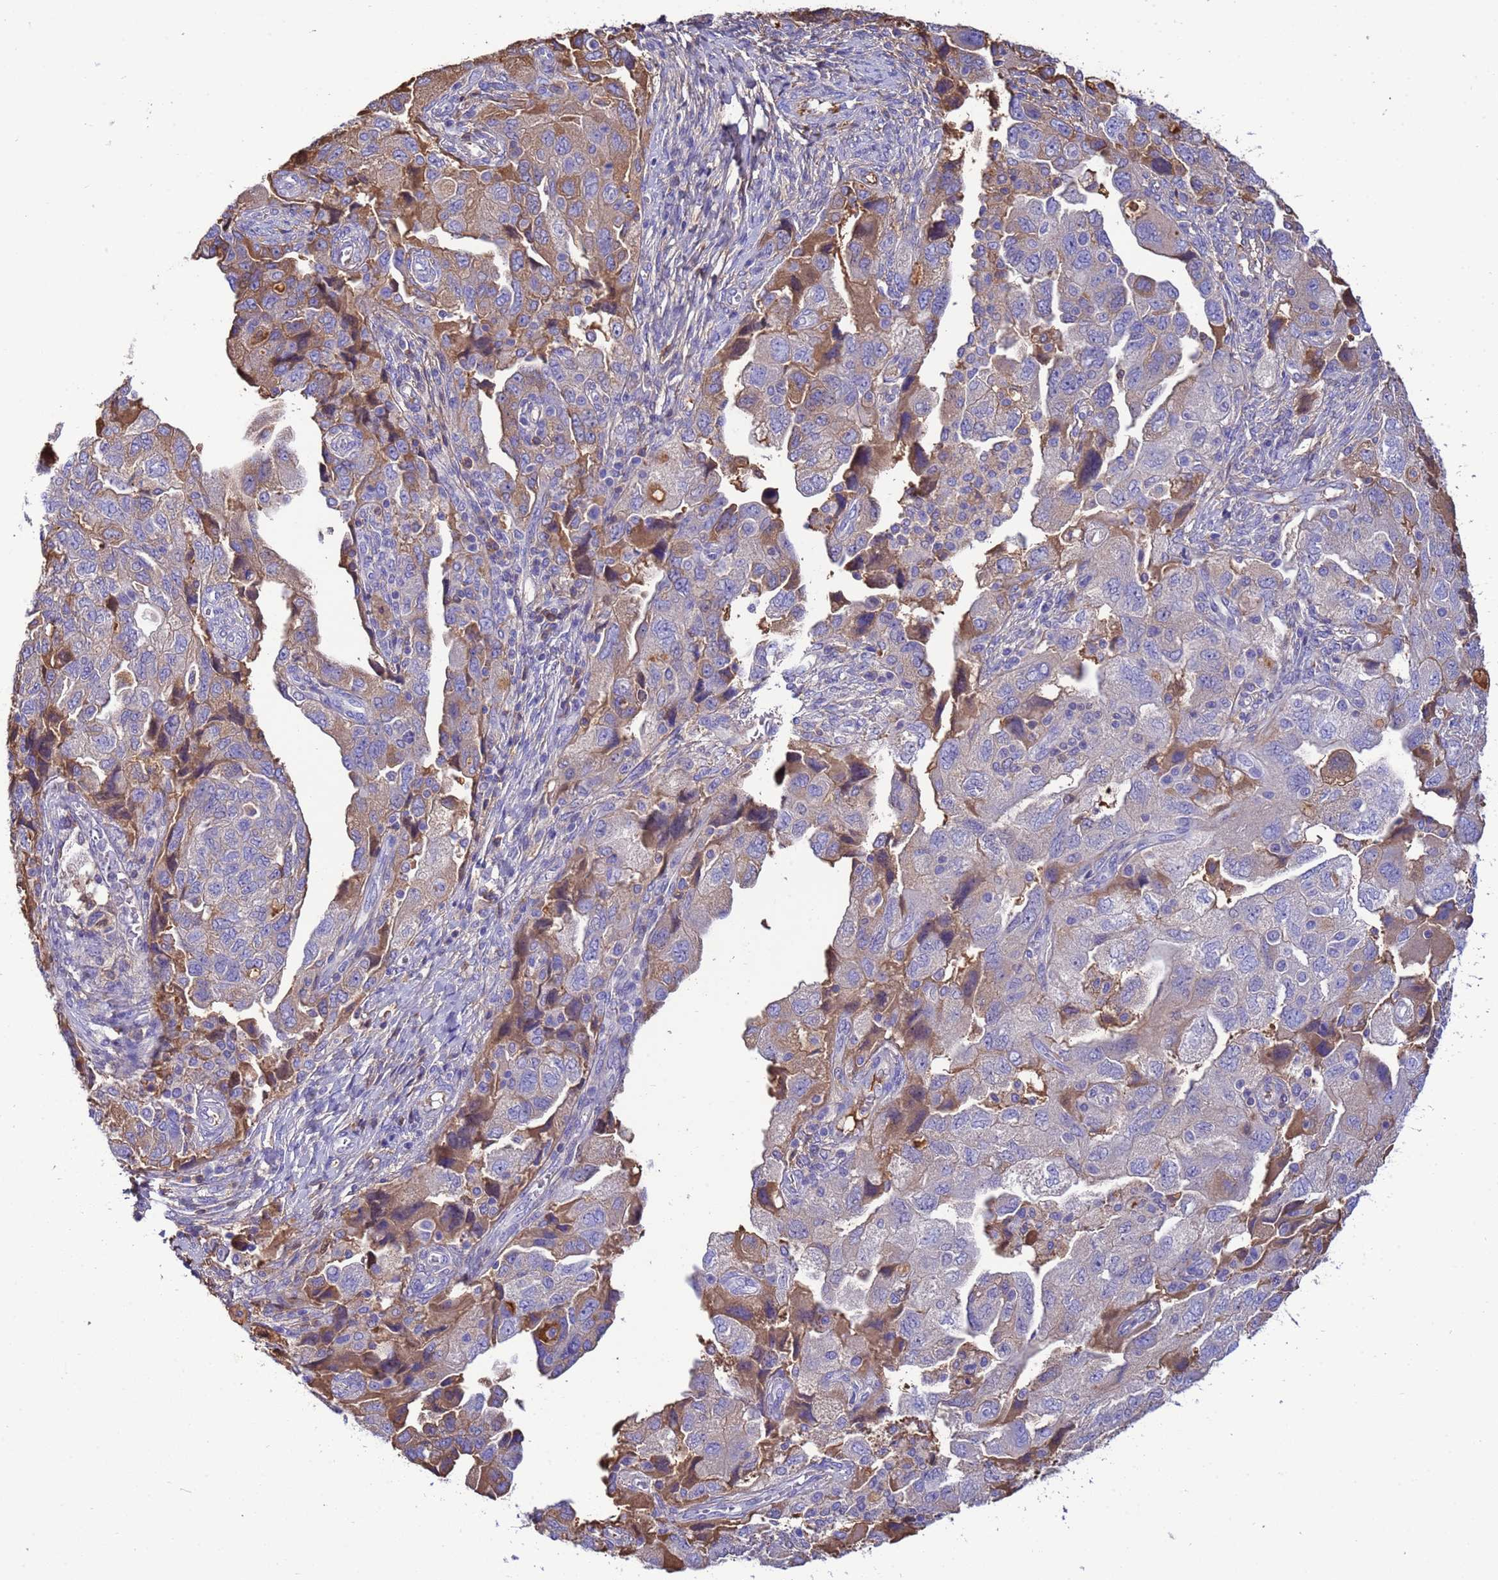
{"staining": {"intensity": "moderate", "quantity": "<25%", "location": "cytoplasmic/membranous"}, "tissue": "ovarian cancer", "cell_type": "Tumor cells", "image_type": "cancer", "snomed": [{"axis": "morphology", "description": "Carcinoma, NOS"}, {"axis": "morphology", "description": "Cystadenocarcinoma, serous, NOS"}, {"axis": "topography", "description": "Ovary"}], "caption": "Immunohistochemistry staining of ovarian carcinoma, which shows low levels of moderate cytoplasmic/membranous expression in approximately <25% of tumor cells indicating moderate cytoplasmic/membranous protein expression. The staining was performed using DAB (3,3'-diaminobenzidine) (brown) for protein detection and nuclei were counterstained in hematoxylin (blue).", "gene": "H1-7", "patient": {"sex": "female", "age": 69}}